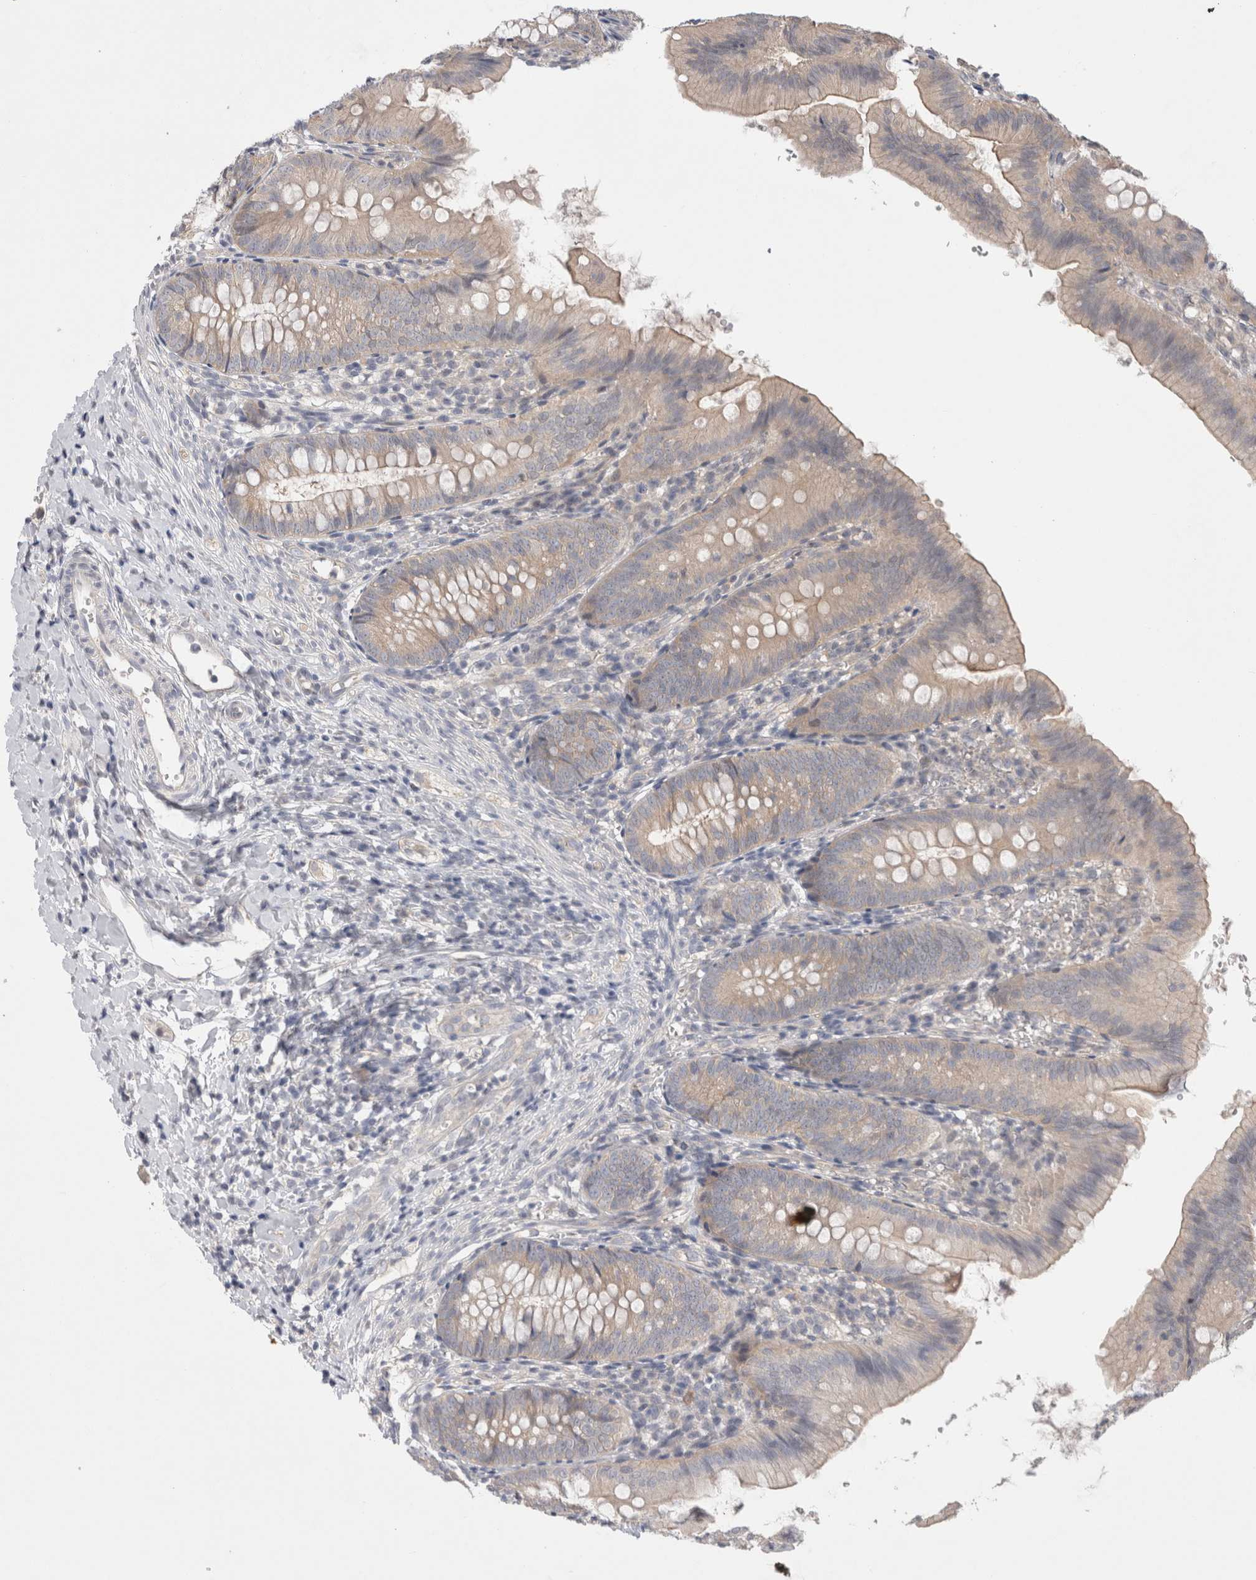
{"staining": {"intensity": "weak", "quantity": "25%-75%", "location": "cytoplasmic/membranous"}, "tissue": "appendix", "cell_type": "Glandular cells", "image_type": "normal", "snomed": [{"axis": "morphology", "description": "Normal tissue, NOS"}, {"axis": "topography", "description": "Appendix"}], "caption": "Immunohistochemistry of unremarkable appendix reveals low levels of weak cytoplasmic/membranous positivity in approximately 25%-75% of glandular cells.", "gene": "CERS3", "patient": {"sex": "male", "age": 1}}